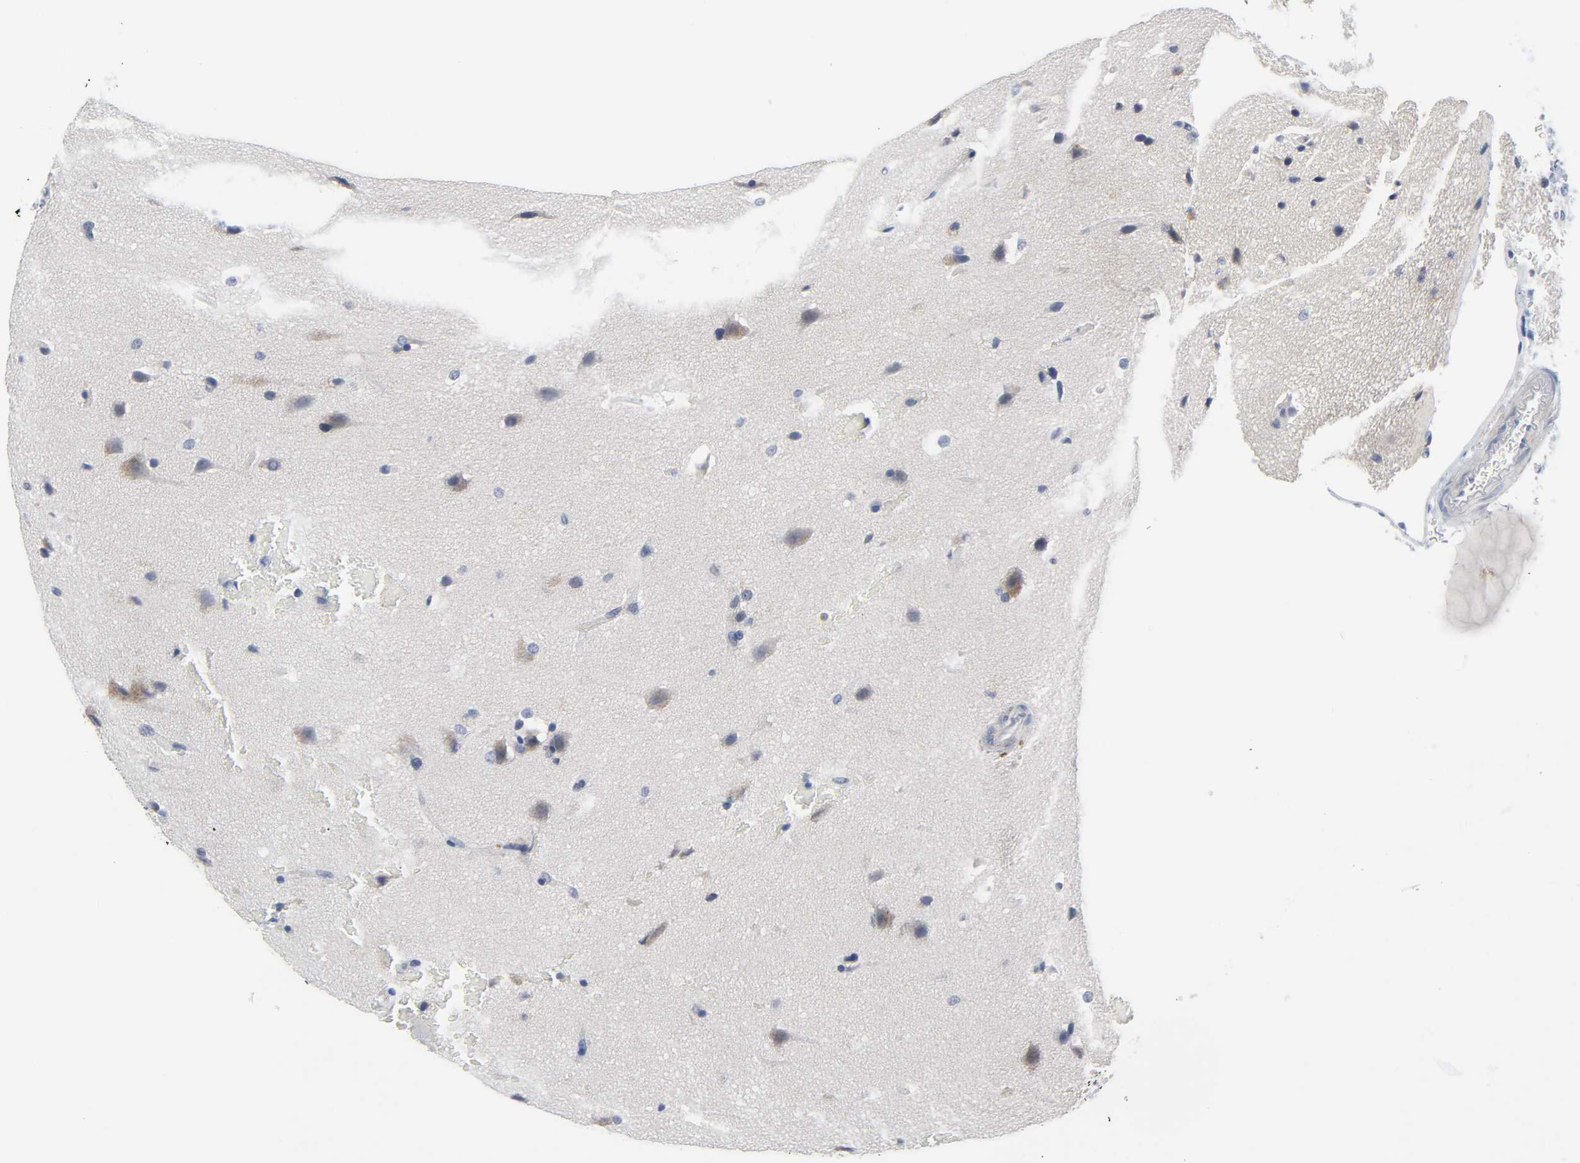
{"staining": {"intensity": "weak", "quantity": "<25%", "location": "cytoplasmic/membranous"}, "tissue": "glioma", "cell_type": "Tumor cells", "image_type": "cancer", "snomed": [{"axis": "morphology", "description": "Glioma, malignant, Low grade"}, {"axis": "topography", "description": "Cerebral cortex"}], "caption": "Micrograph shows no significant protein expression in tumor cells of glioma.", "gene": "WEE1", "patient": {"sex": "female", "age": 47}}